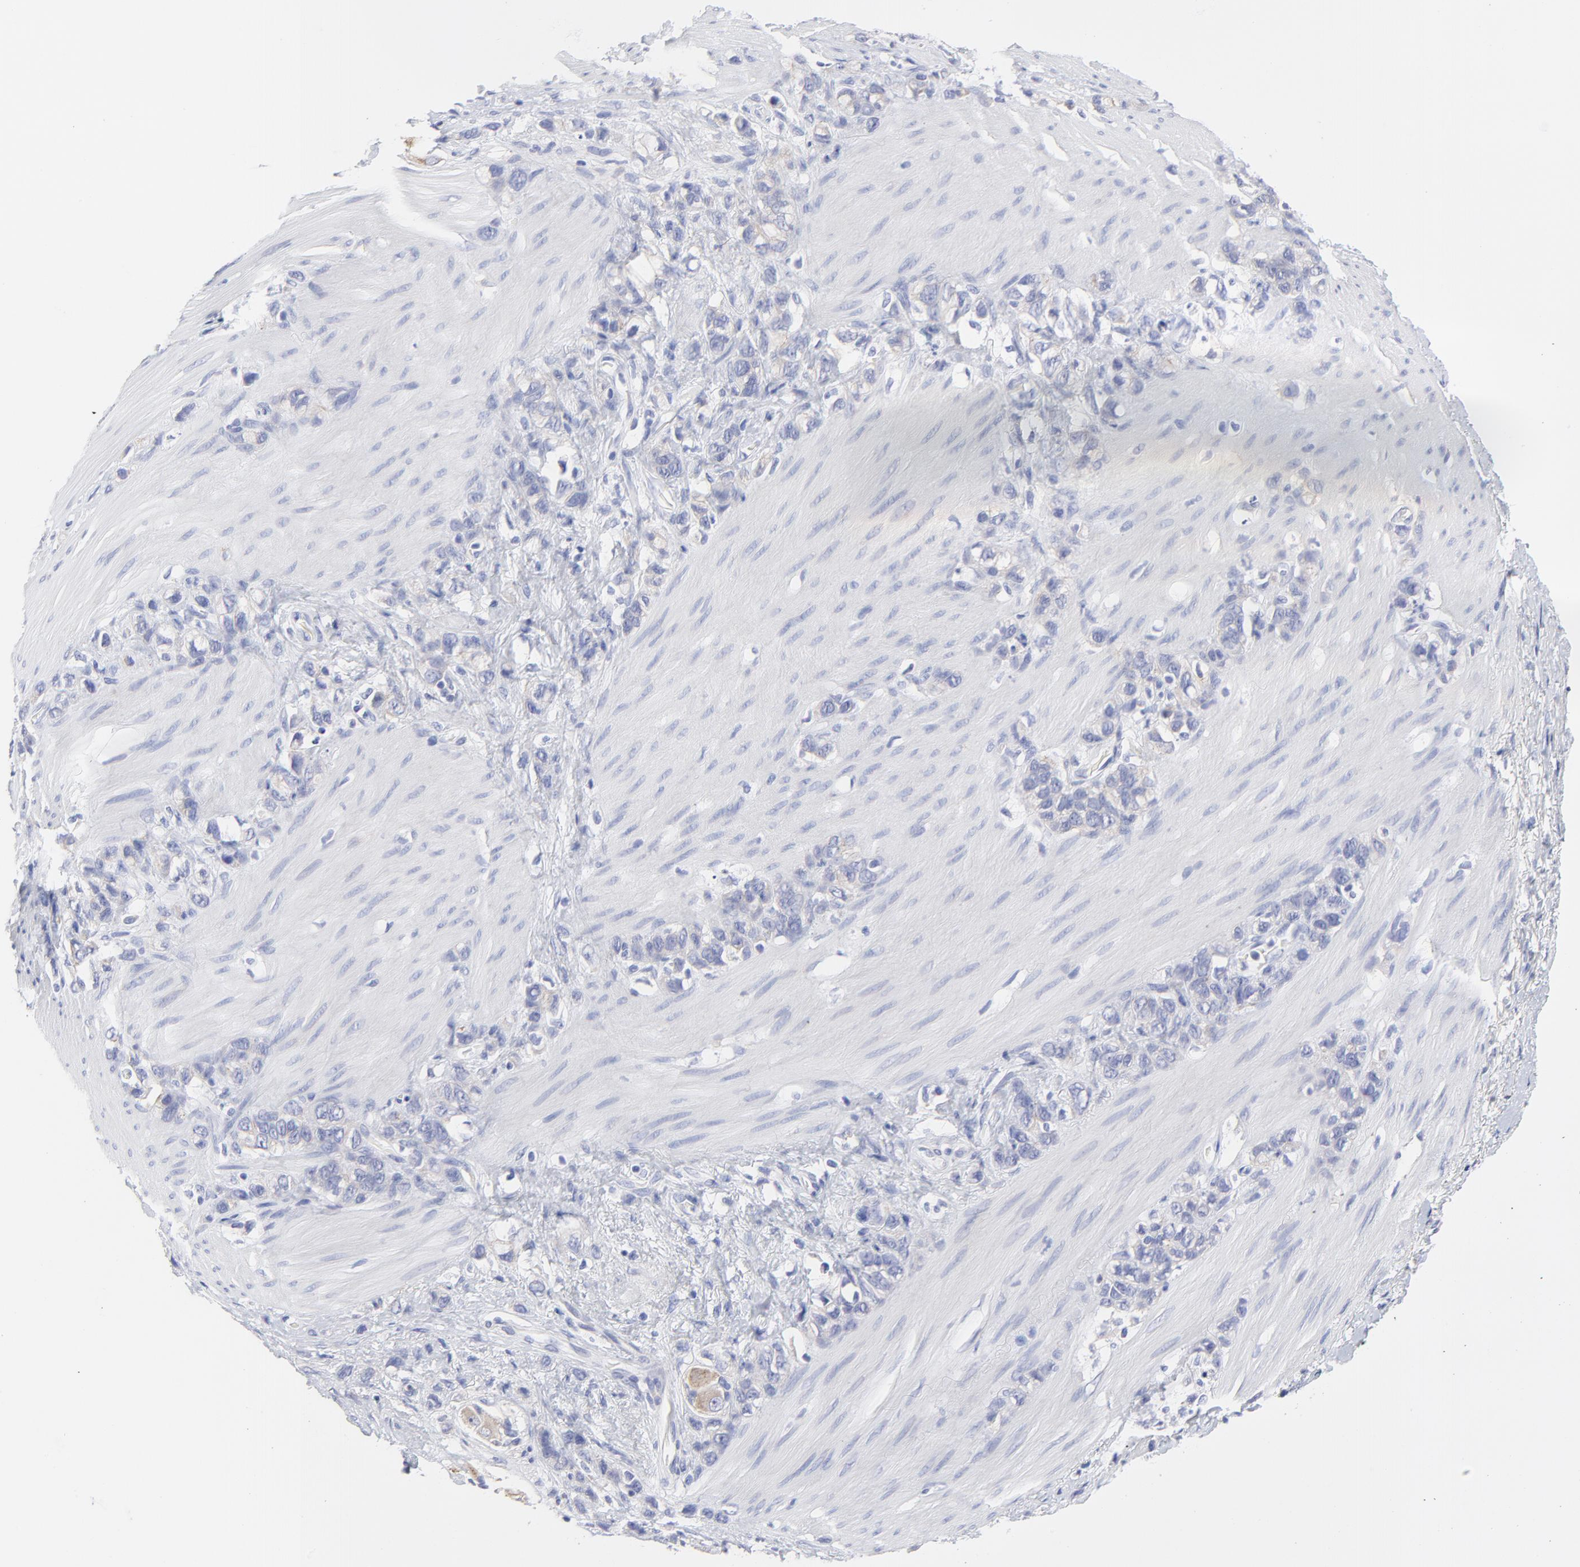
{"staining": {"intensity": "negative", "quantity": "none", "location": "none"}, "tissue": "stomach cancer", "cell_type": "Tumor cells", "image_type": "cancer", "snomed": [{"axis": "morphology", "description": "Normal tissue, NOS"}, {"axis": "morphology", "description": "Adenocarcinoma, NOS"}, {"axis": "morphology", "description": "Adenocarcinoma, High grade"}, {"axis": "topography", "description": "Stomach, upper"}, {"axis": "topography", "description": "Stomach"}], "caption": "This histopathology image is of stomach cancer (high-grade adenocarcinoma) stained with IHC to label a protein in brown with the nuclei are counter-stained blue. There is no expression in tumor cells.", "gene": "DUSP9", "patient": {"sex": "female", "age": 65}}